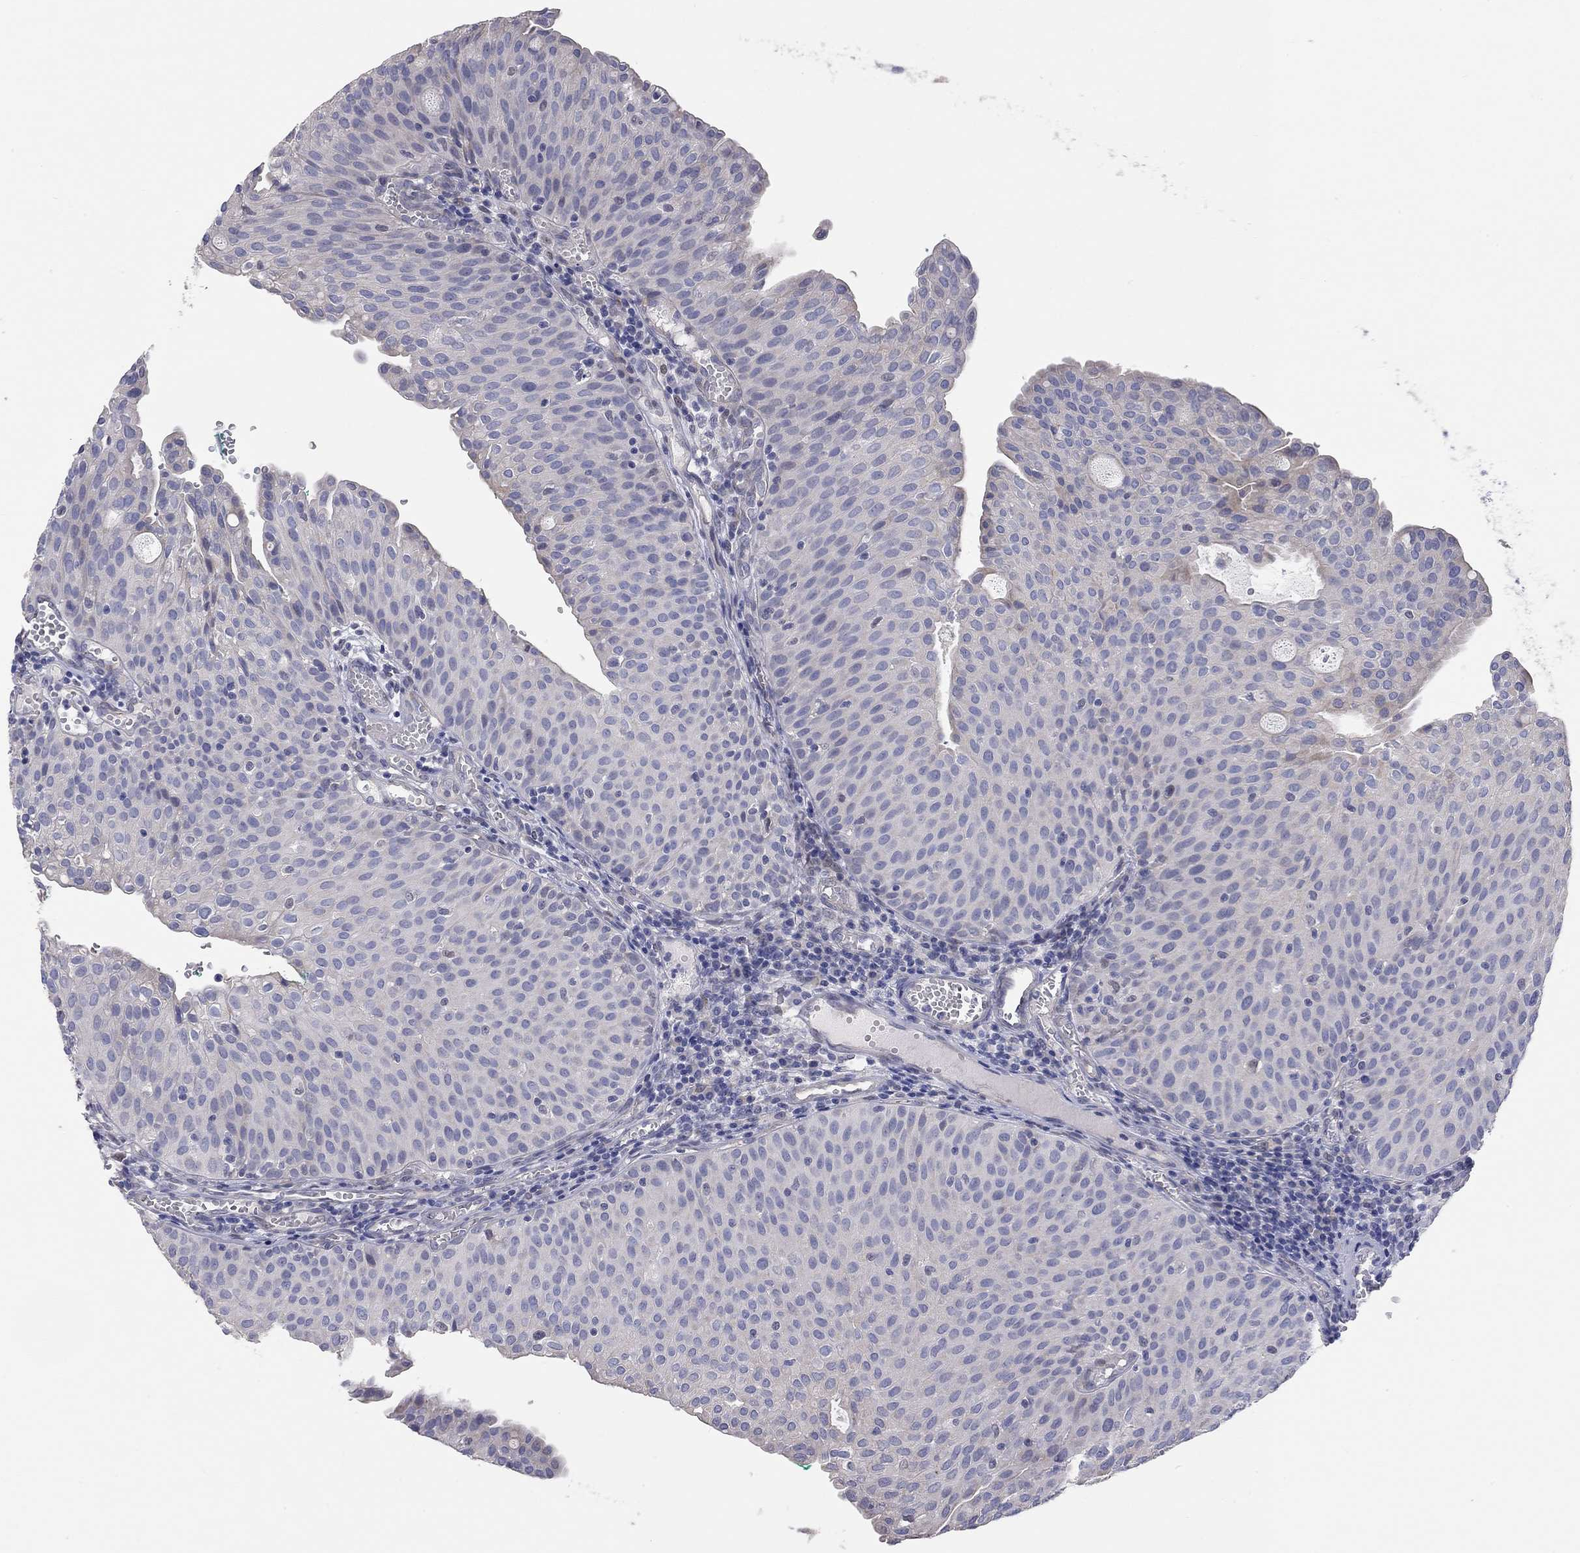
{"staining": {"intensity": "negative", "quantity": "none", "location": "none"}, "tissue": "urothelial cancer", "cell_type": "Tumor cells", "image_type": "cancer", "snomed": [{"axis": "morphology", "description": "Urothelial carcinoma, Low grade"}, {"axis": "topography", "description": "Urinary bladder"}], "caption": "Micrograph shows no significant protein staining in tumor cells of low-grade urothelial carcinoma.", "gene": "PAPSS2", "patient": {"sex": "male", "age": 54}}